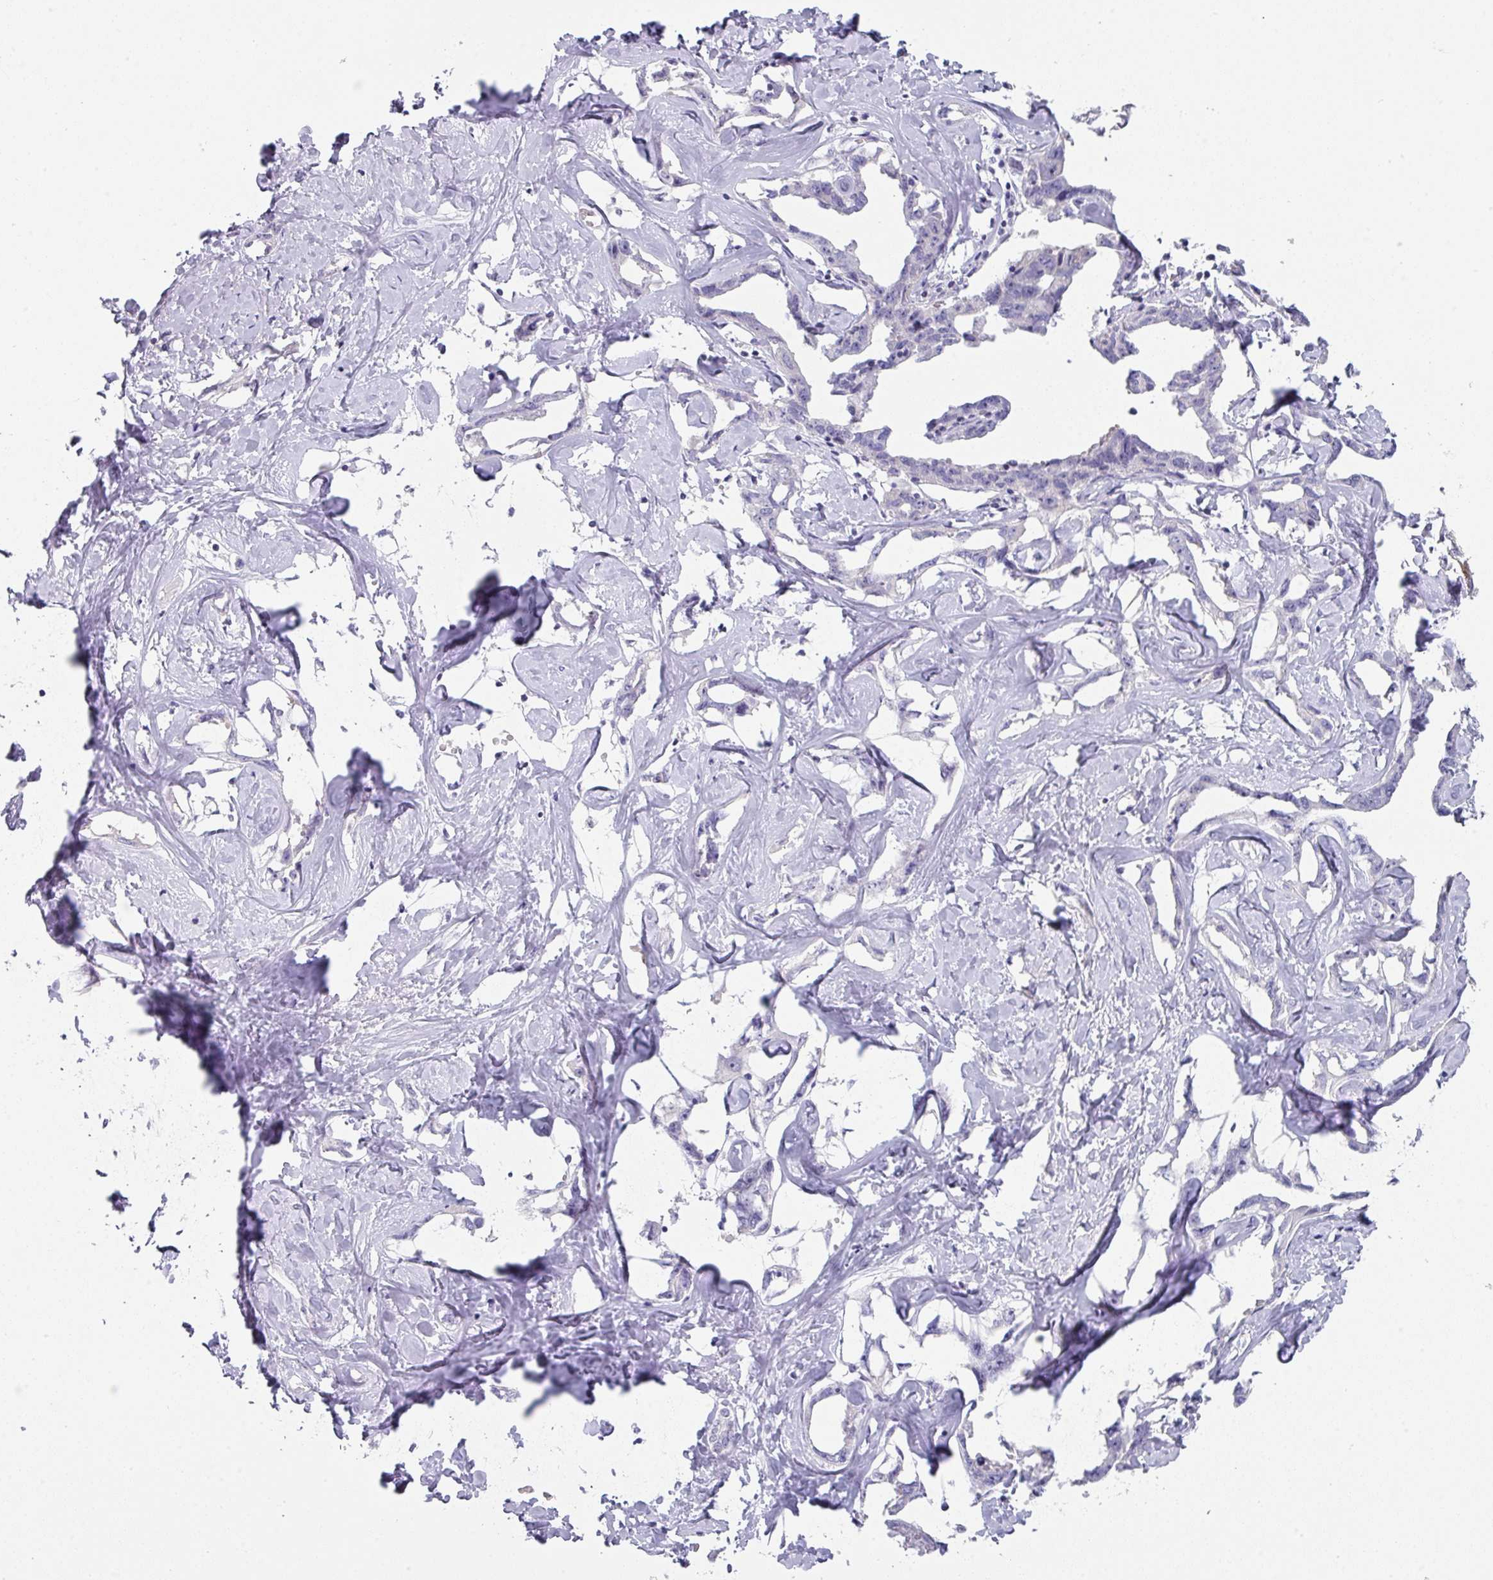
{"staining": {"intensity": "negative", "quantity": "none", "location": "none"}, "tissue": "liver cancer", "cell_type": "Tumor cells", "image_type": "cancer", "snomed": [{"axis": "morphology", "description": "Cholangiocarcinoma"}, {"axis": "topography", "description": "Liver"}], "caption": "Tumor cells show no significant protein positivity in liver cholangiocarcinoma. Nuclei are stained in blue.", "gene": "DEFB115", "patient": {"sex": "male", "age": 59}}